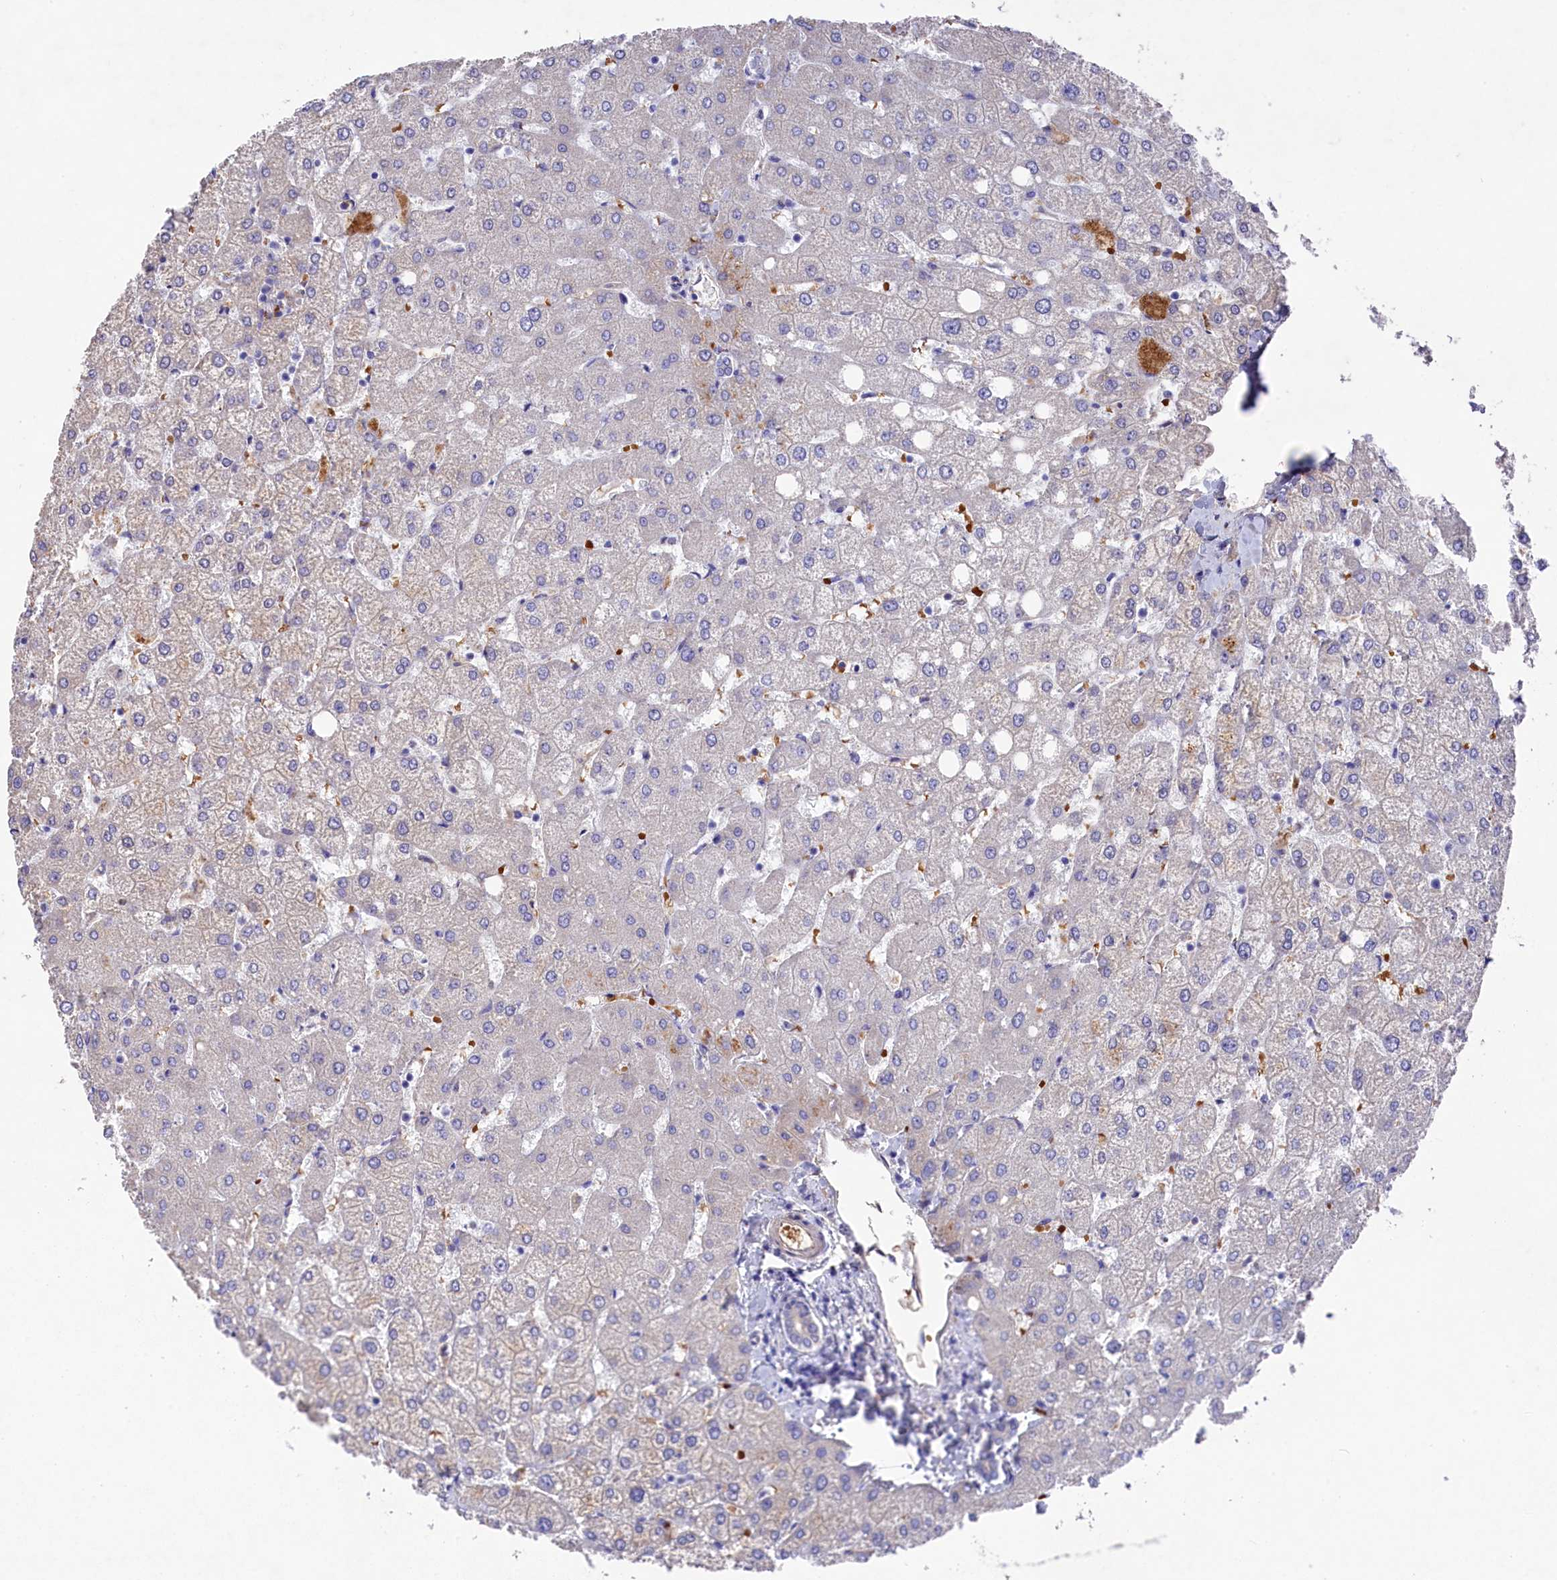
{"staining": {"intensity": "negative", "quantity": "none", "location": "none"}, "tissue": "liver", "cell_type": "Cholangiocytes", "image_type": "normal", "snomed": [{"axis": "morphology", "description": "Normal tissue, NOS"}, {"axis": "topography", "description": "Liver"}], "caption": "Cholangiocytes are negative for brown protein staining in unremarkable liver. The staining is performed using DAB brown chromogen with nuclei counter-stained in using hematoxylin.", "gene": "LHFPL4", "patient": {"sex": "female", "age": 54}}